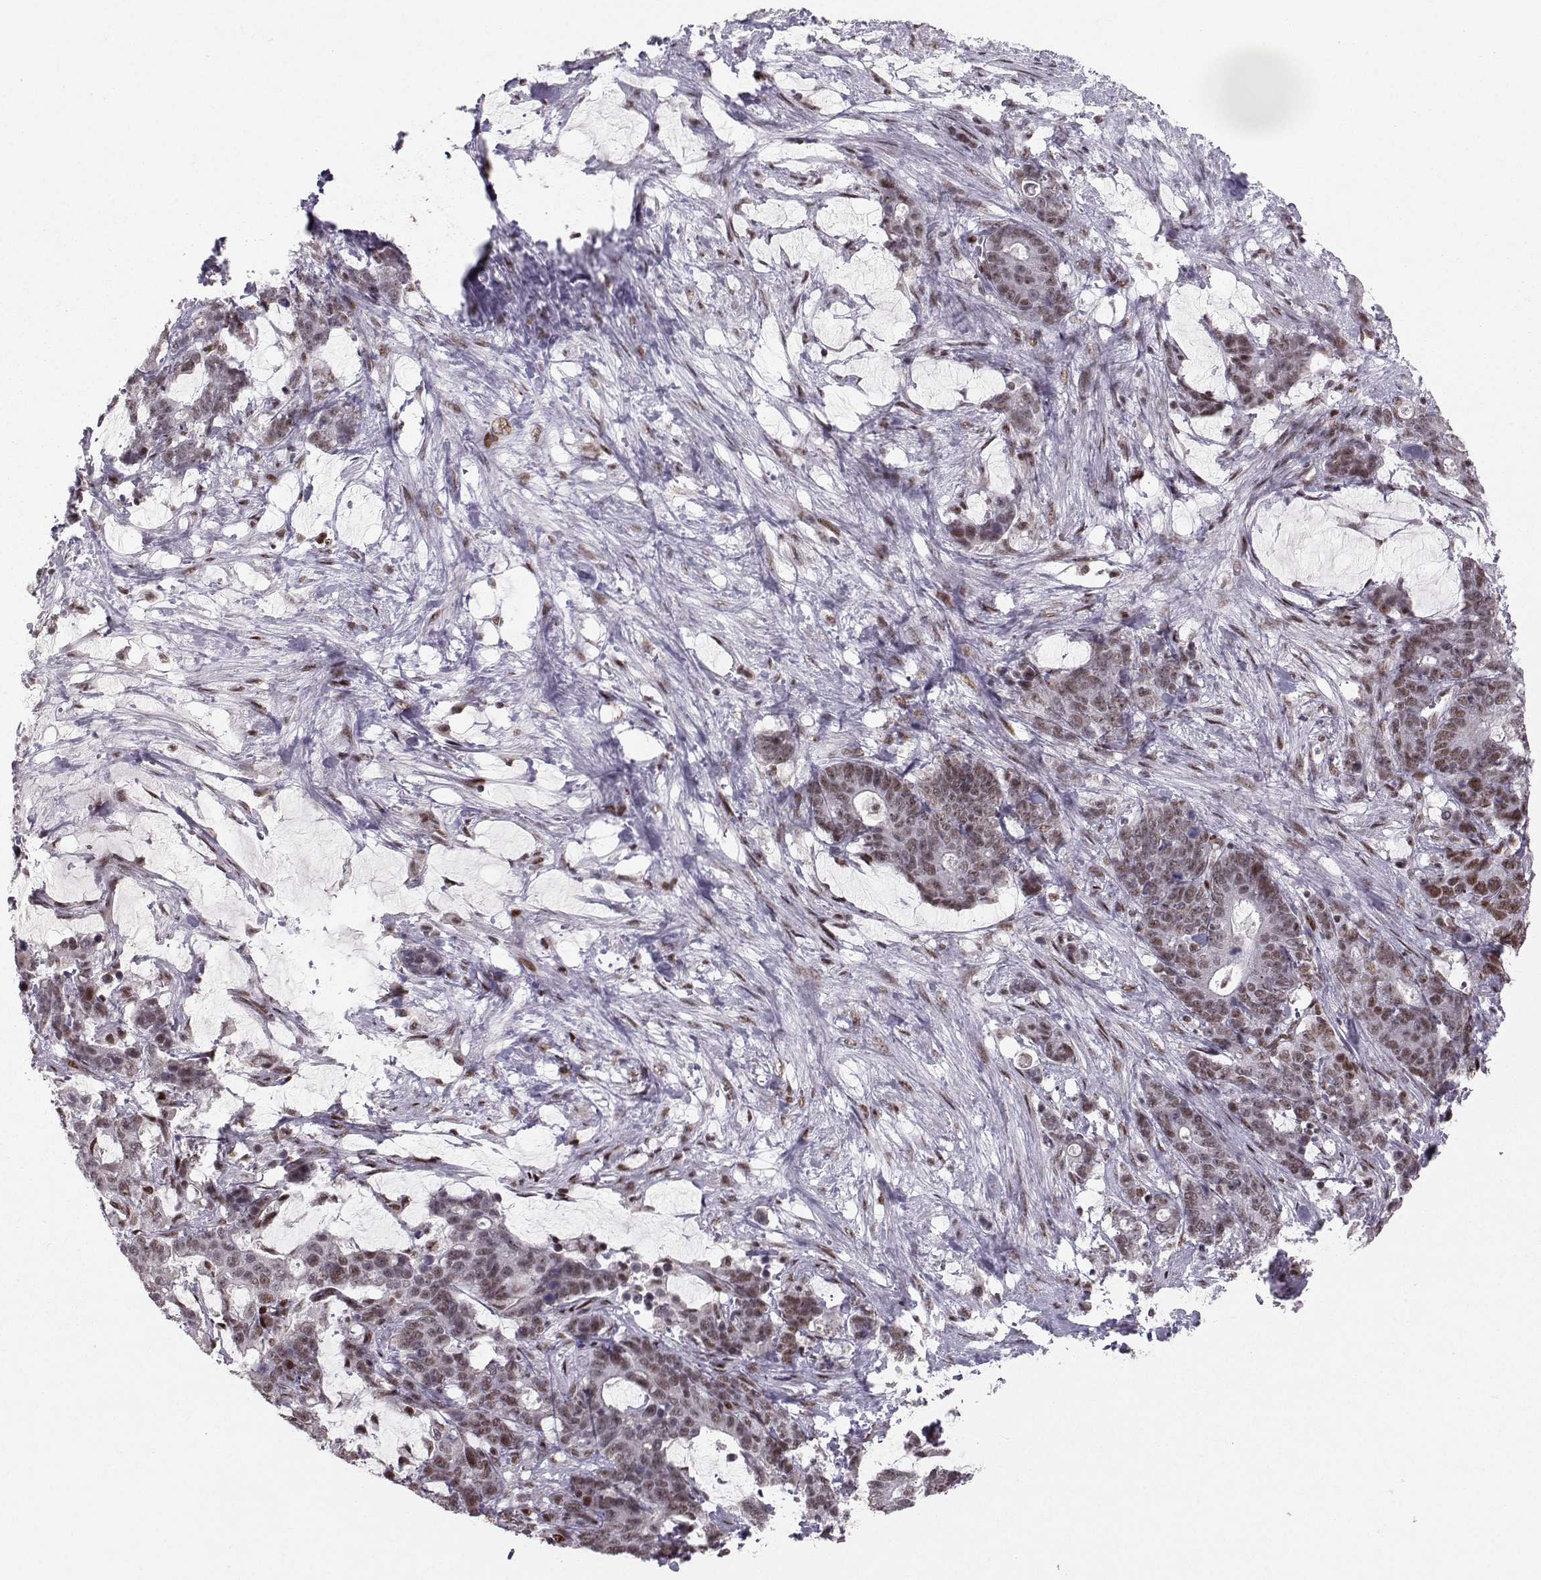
{"staining": {"intensity": "moderate", "quantity": "<25%", "location": "nuclear"}, "tissue": "stomach cancer", "cell_type": "Tumor cells", "image_type": "cancer", "snomed": [{"axis": "morphology", "description": "Normal tissue, NOS"}, {"axis": "morphology", "description": "Adenocarcinoma, NOS"}, {"axis": "topography", "description": "Stomach"}], "caption": "Brown immunohistochemical staining in human stomach cancer displays moderate nuclear positivity in approximately <25% of tumor cells.", "gene": "SNAPC2", "patient": {"sex": "female", "age": 64}}